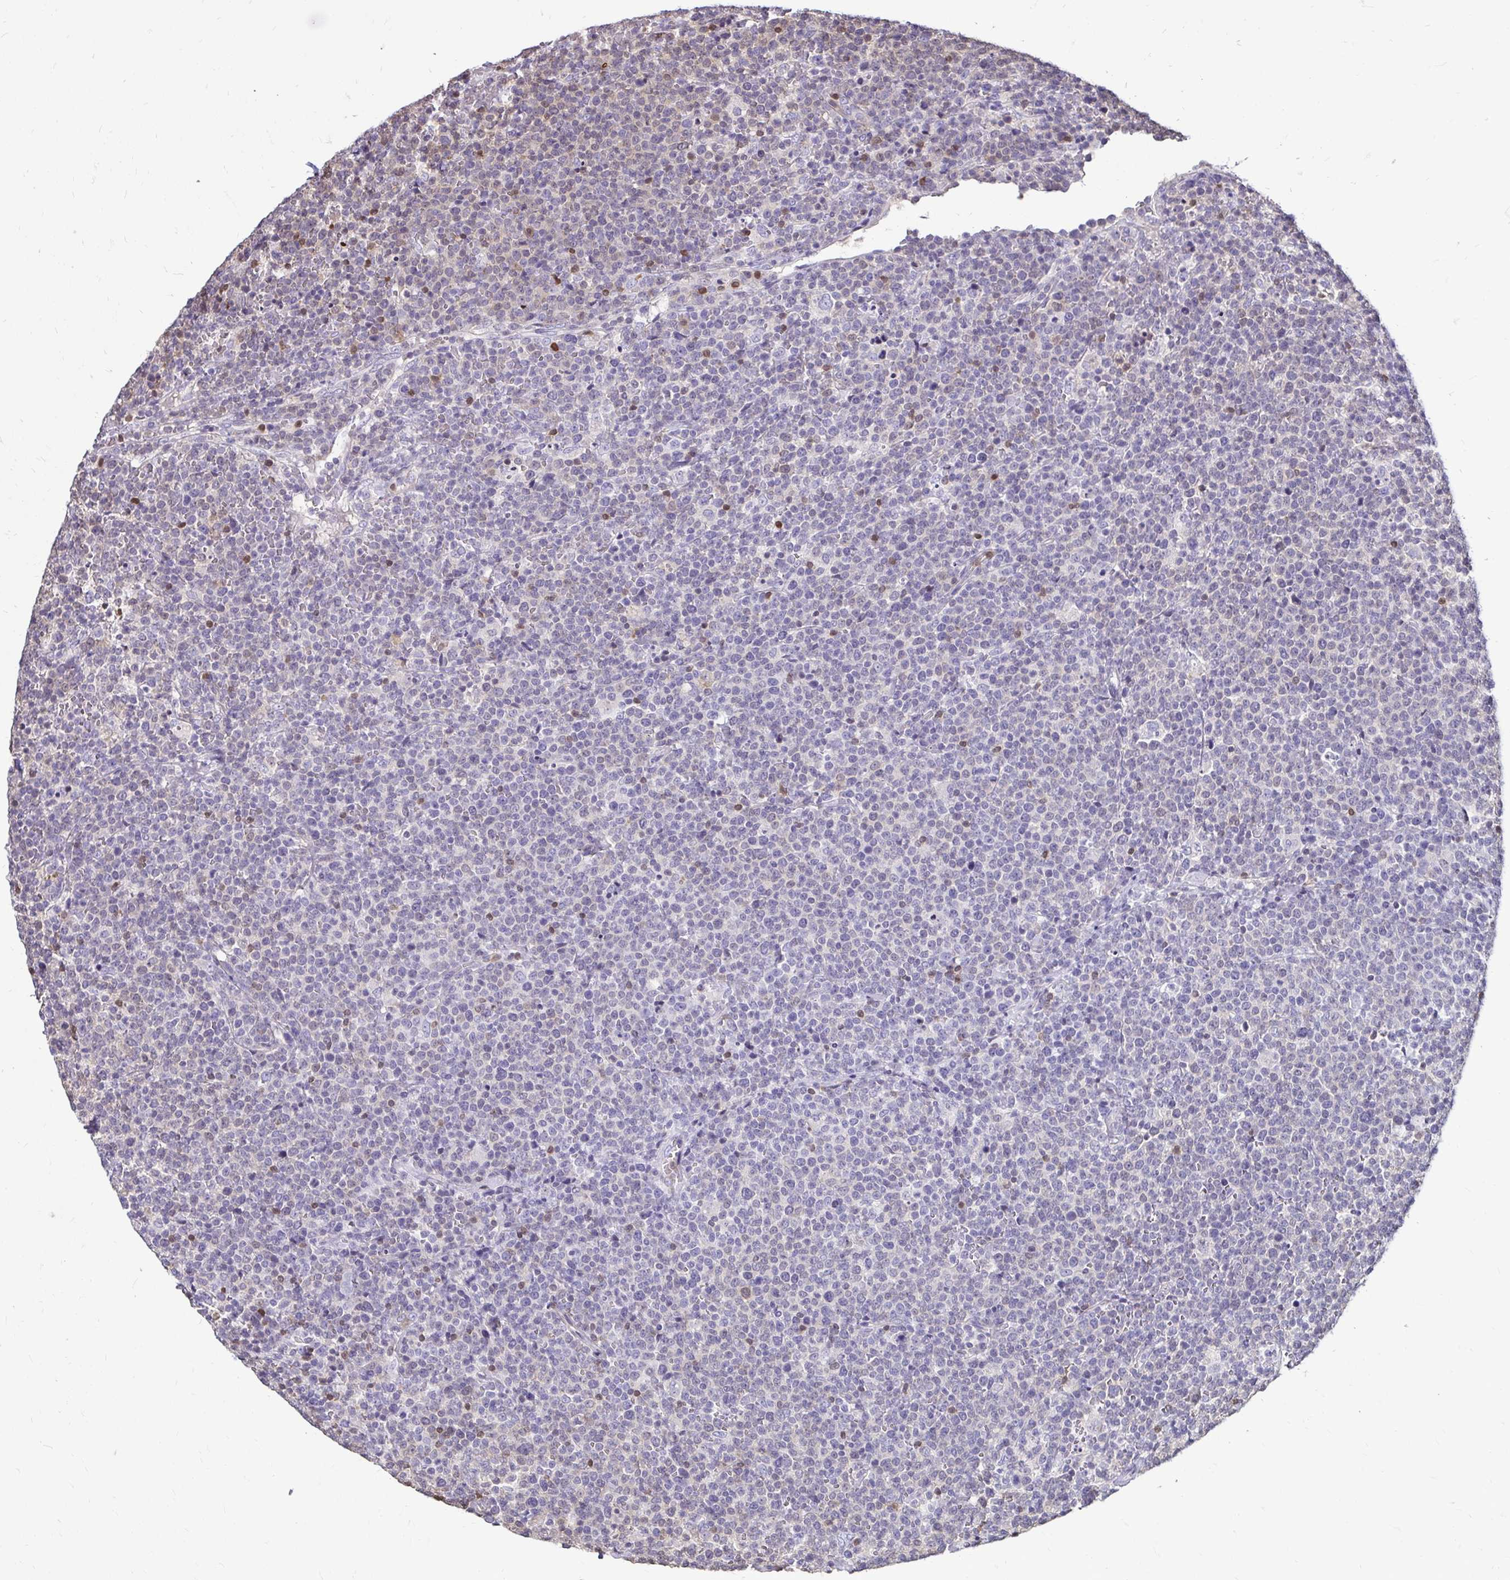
{"staining": {"intensity": "negative", "quantity": "none", "location": "none"}, "tissue": "lymphoma", "cell_type": "Tumor cells", "image_type": "cancer", "snomed": [{"axis": "morphology", "description": "Malignant lymphoma, non-Hodgkin's type, High grade"}, {"axis": "topography", "description": "Lymph node"}], "caption": "This is an immunohistochemistry (IHC) histopathology image of human high-grade malignant lymphoma, non-Hodgkin's type. There is no staining in tumor cells.", "gene": "ZFP1", "patient": {"sex": "male", "age": 61}}